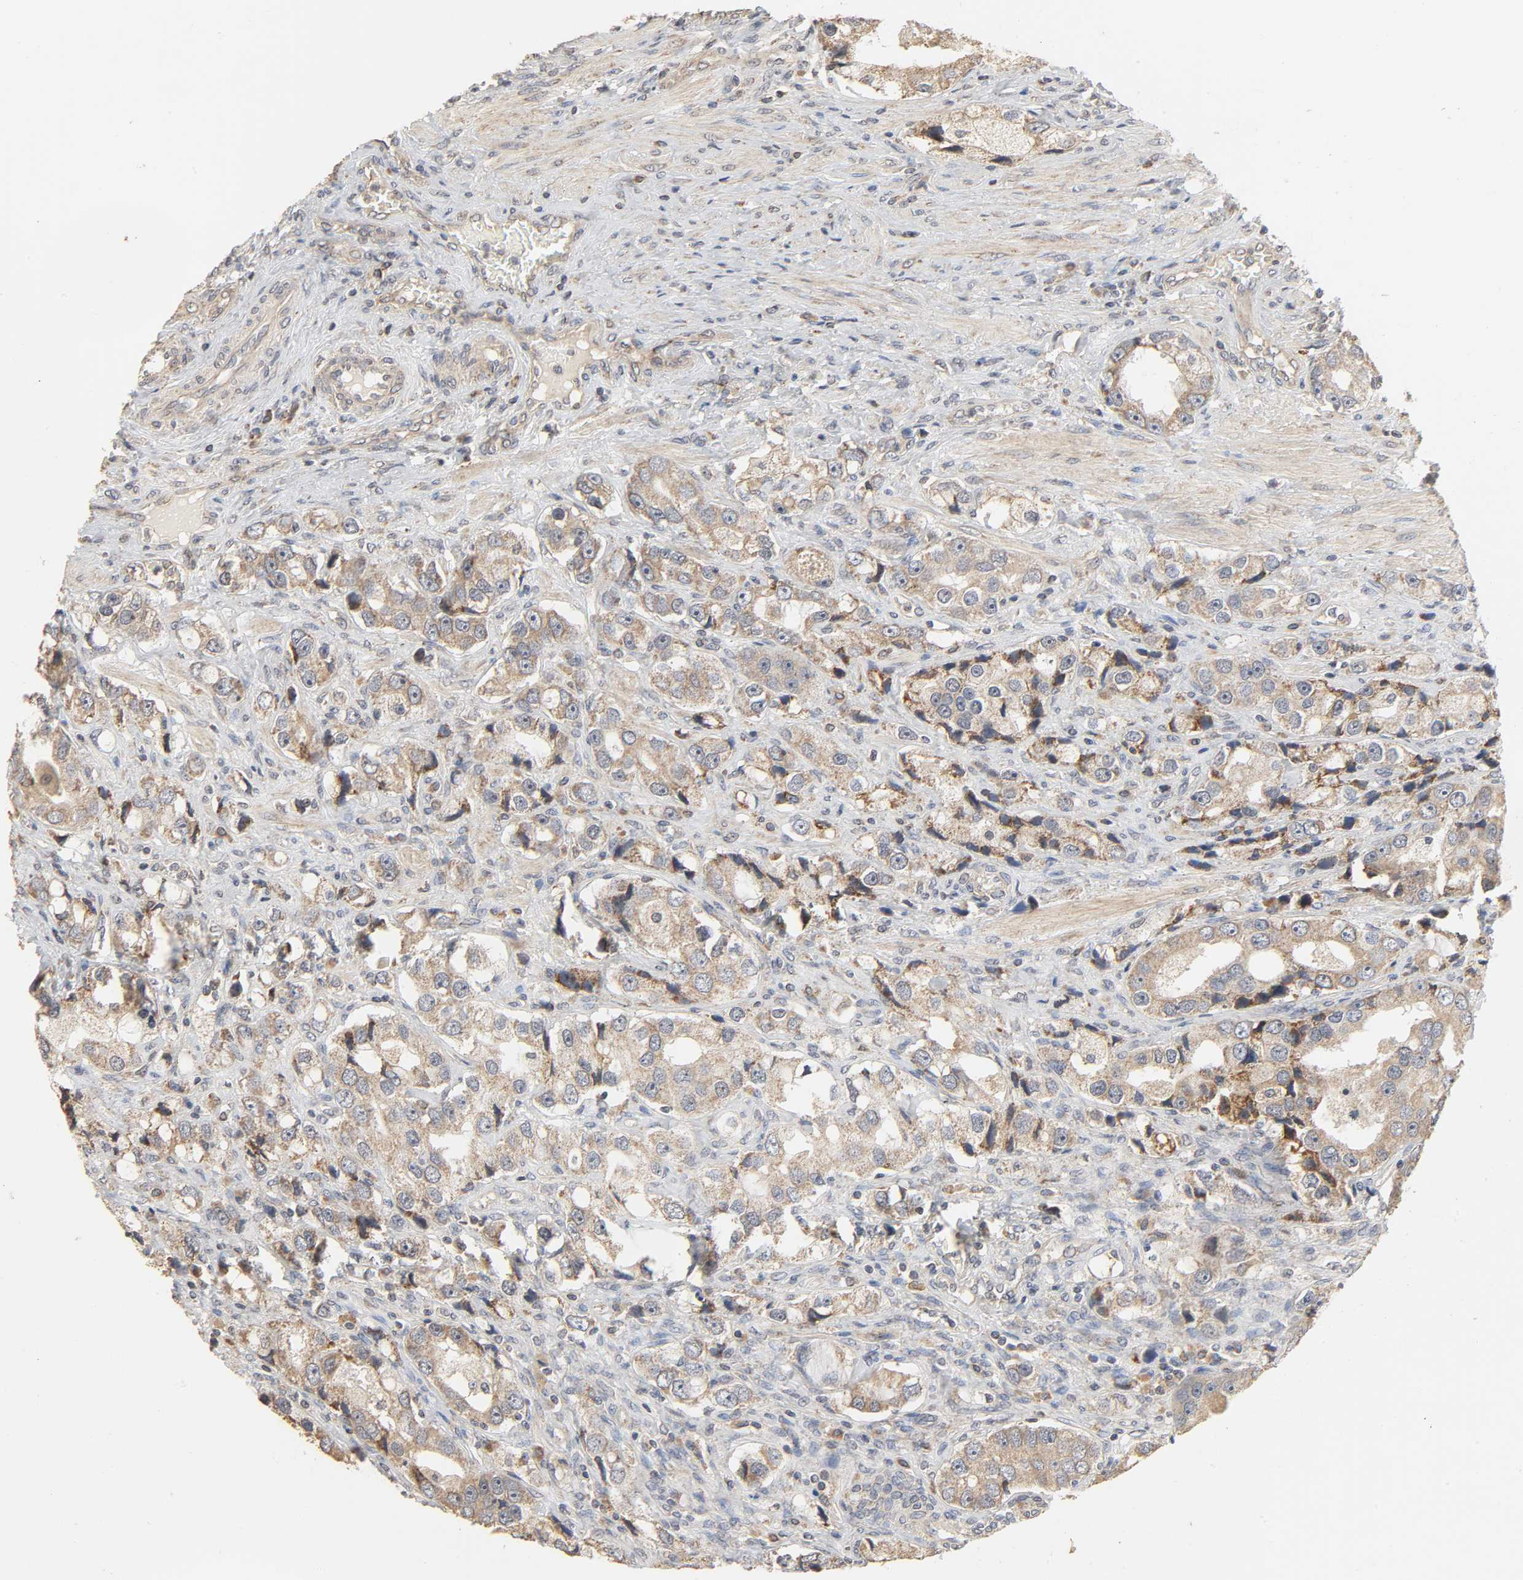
{"staining": {"intensity": "moderate", "quantity": ">75%", "location": "cytoplasmic/membranous"}, "tissue": "prostate cancer", "cell_type": "Tumor cells", "image_type": "cancer", "snomed": [{"axis": "morphology", "description": "Adenocarcinoma, High grade"}, {"axis": "topography", "description": "Prostate"}], "caption": "The micrograph exhibits a brown stain indicating the presence of a protein in the cytoplasmic/membranous of tumor cells in prostate cancer (high-grade adenocarcinoma). The staining was performed using DAB (3,3'-diaminobenzidine), with brown indicating positive protein expression. Nuclei are stained blue with hematoxylin.", "gene": "CLEC4E", "patient": {"sex": "male", "age": 63}}